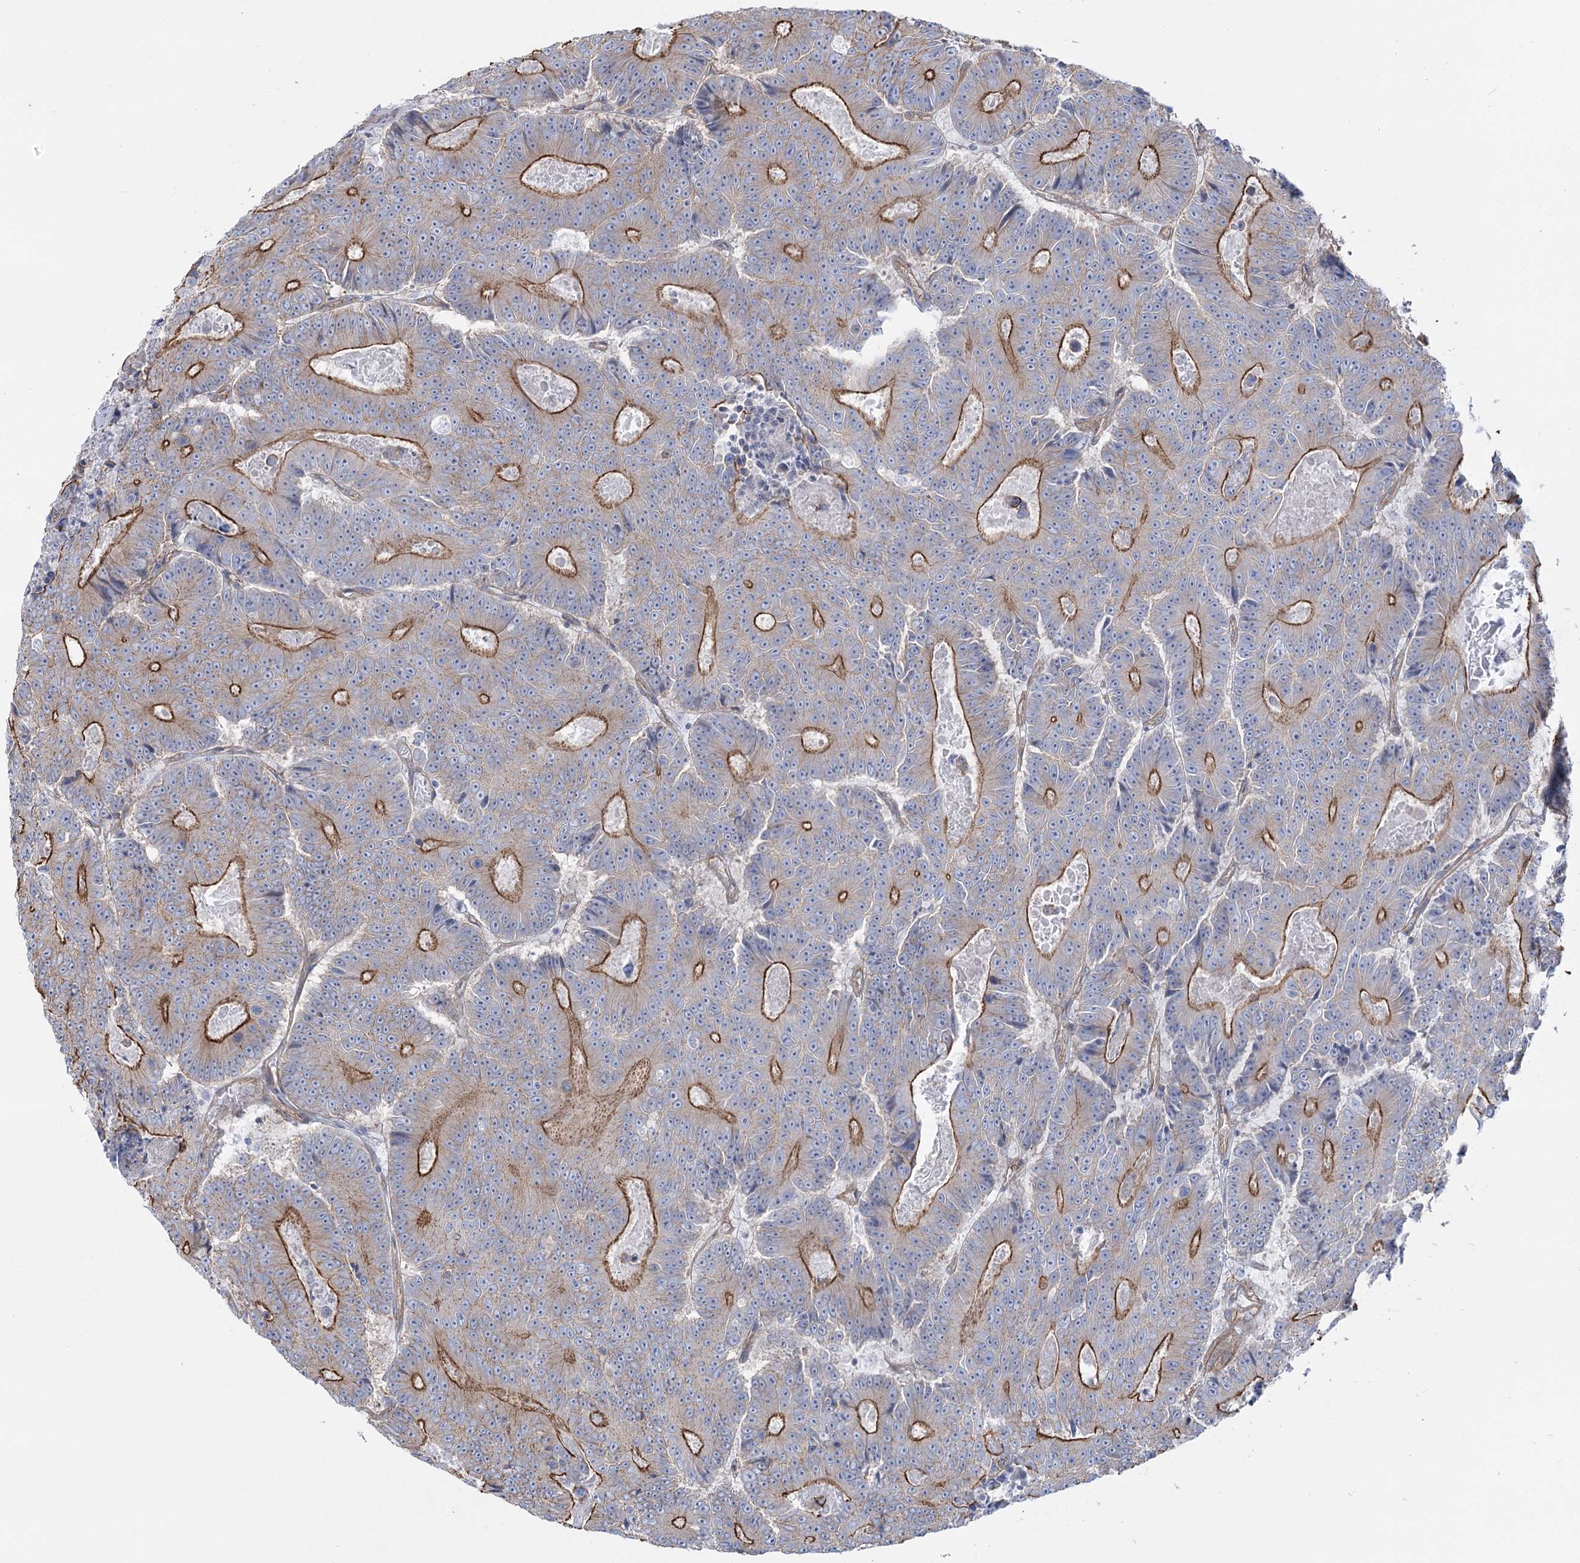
{"staining": {"intensity": "strong", "quantity": "25%-75%", "location": "cytoplasmic/membranous"}, "tissue": "colorectal cancer", "cell_type": "Tumor cells", "image_type": "cancer", "snomed": [{"axis": "morphology", "description": "Adenocarcinoma, NOS"}, {"axis": "topography", "description": "Colon"}], "caption": "A high amount of strong cytoplasmic/membranous expression is identified in approximately 25%-75% of tumor cells in colorectal adenocarcinoma tissue.", "gene": "PLEKHA5", "patient": {"sex": "male", "age": 83}}